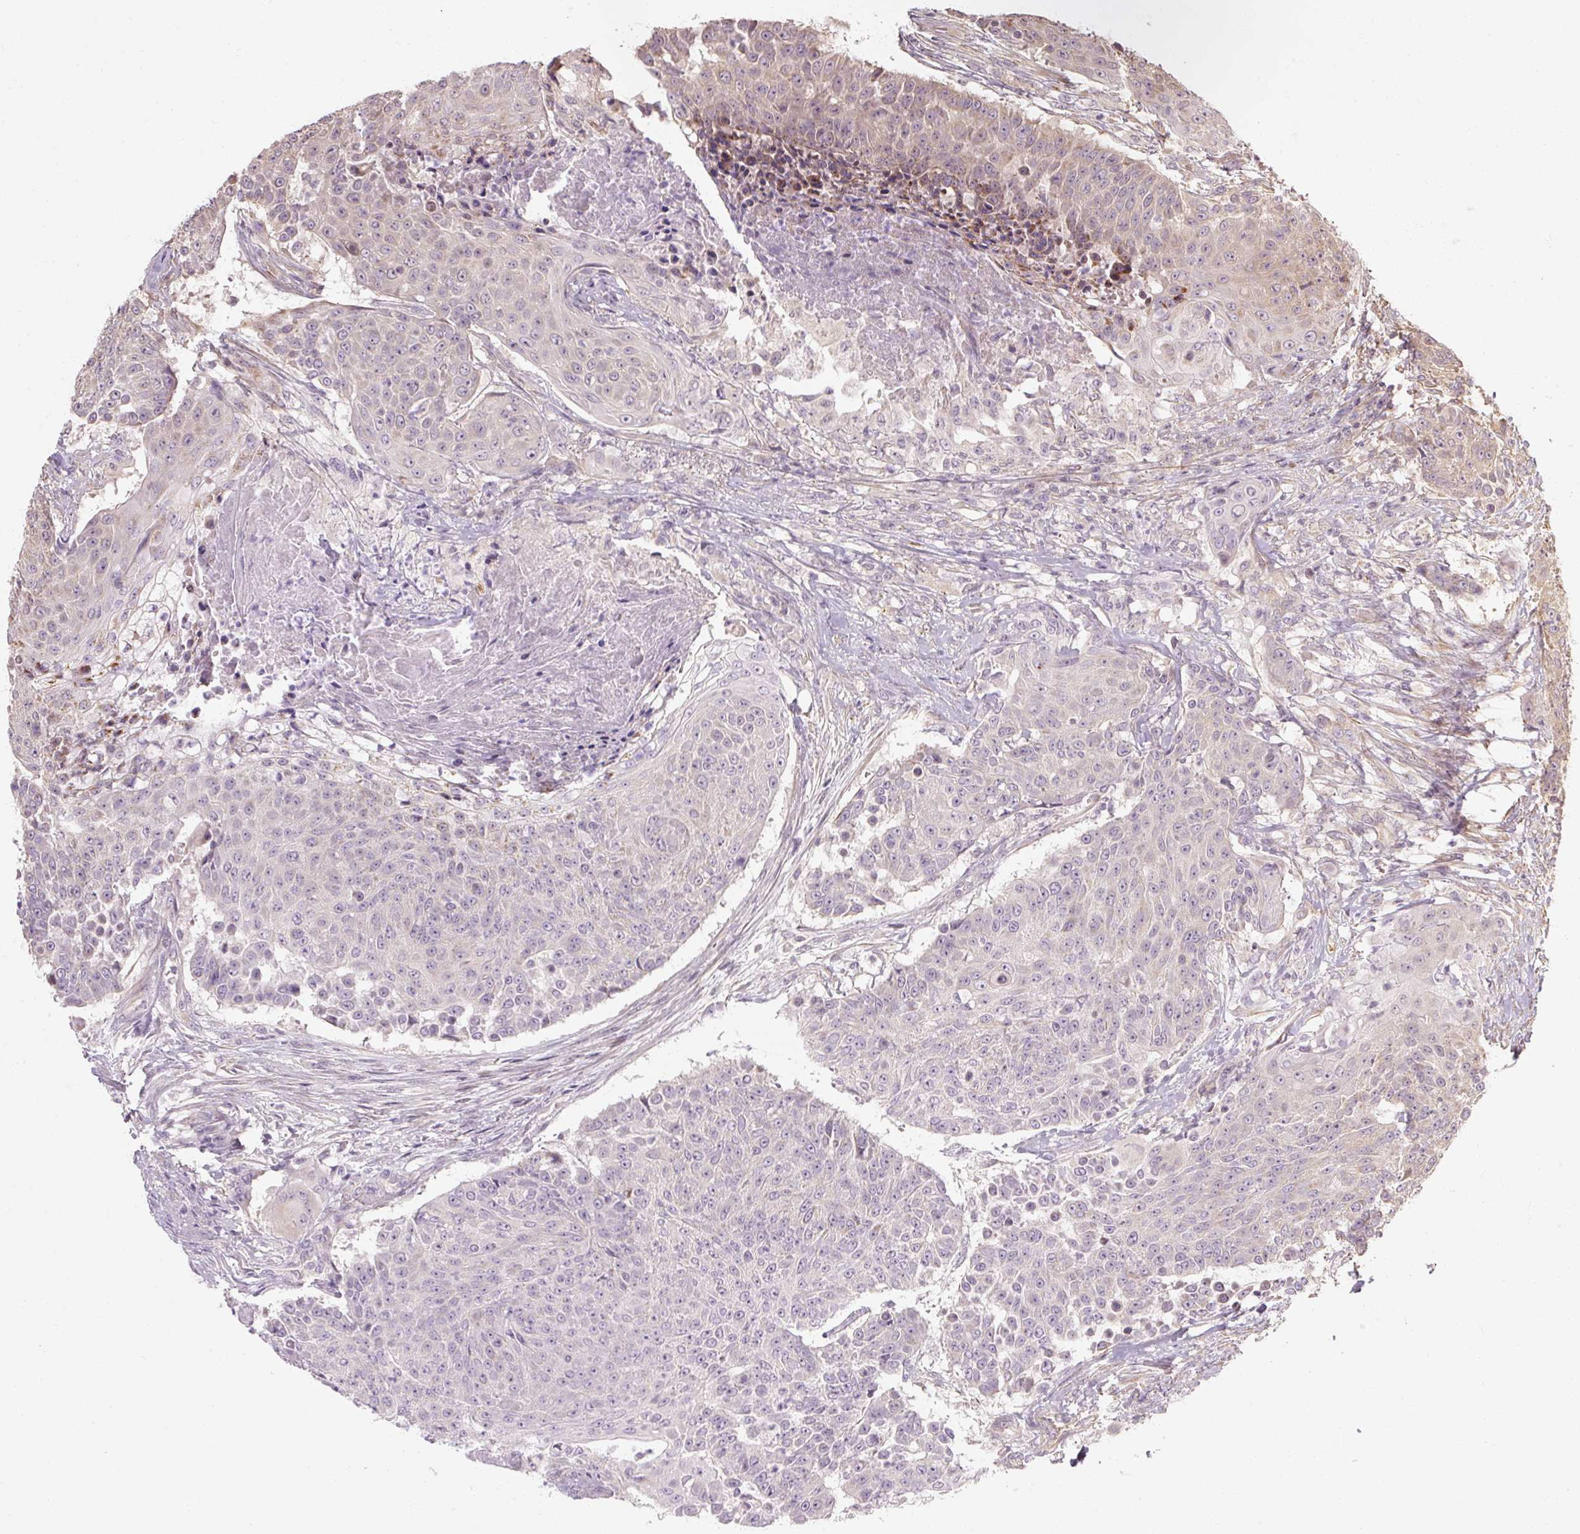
{"staining": {"intensity": "weak", "quantity": "<25%", "location": "cytoplasmic/membranous"}, "tissue": "urothelial cancer", "cell_type": "Tumor cells", "image_type": "cancer", "snomed": [{"axis": "morphology", "description": "Urothelial carcinoma, High grade"}, {"axis": "topography", "description": "Urinary bladder"}], "caption": "This is an immunohistochemistry histopathology image of human urothelial carcinoma (high-grade). There is no positivity in tumor cells.", "gene": "RB1CC1", "patient": {"sex": "female", "age": 63}}